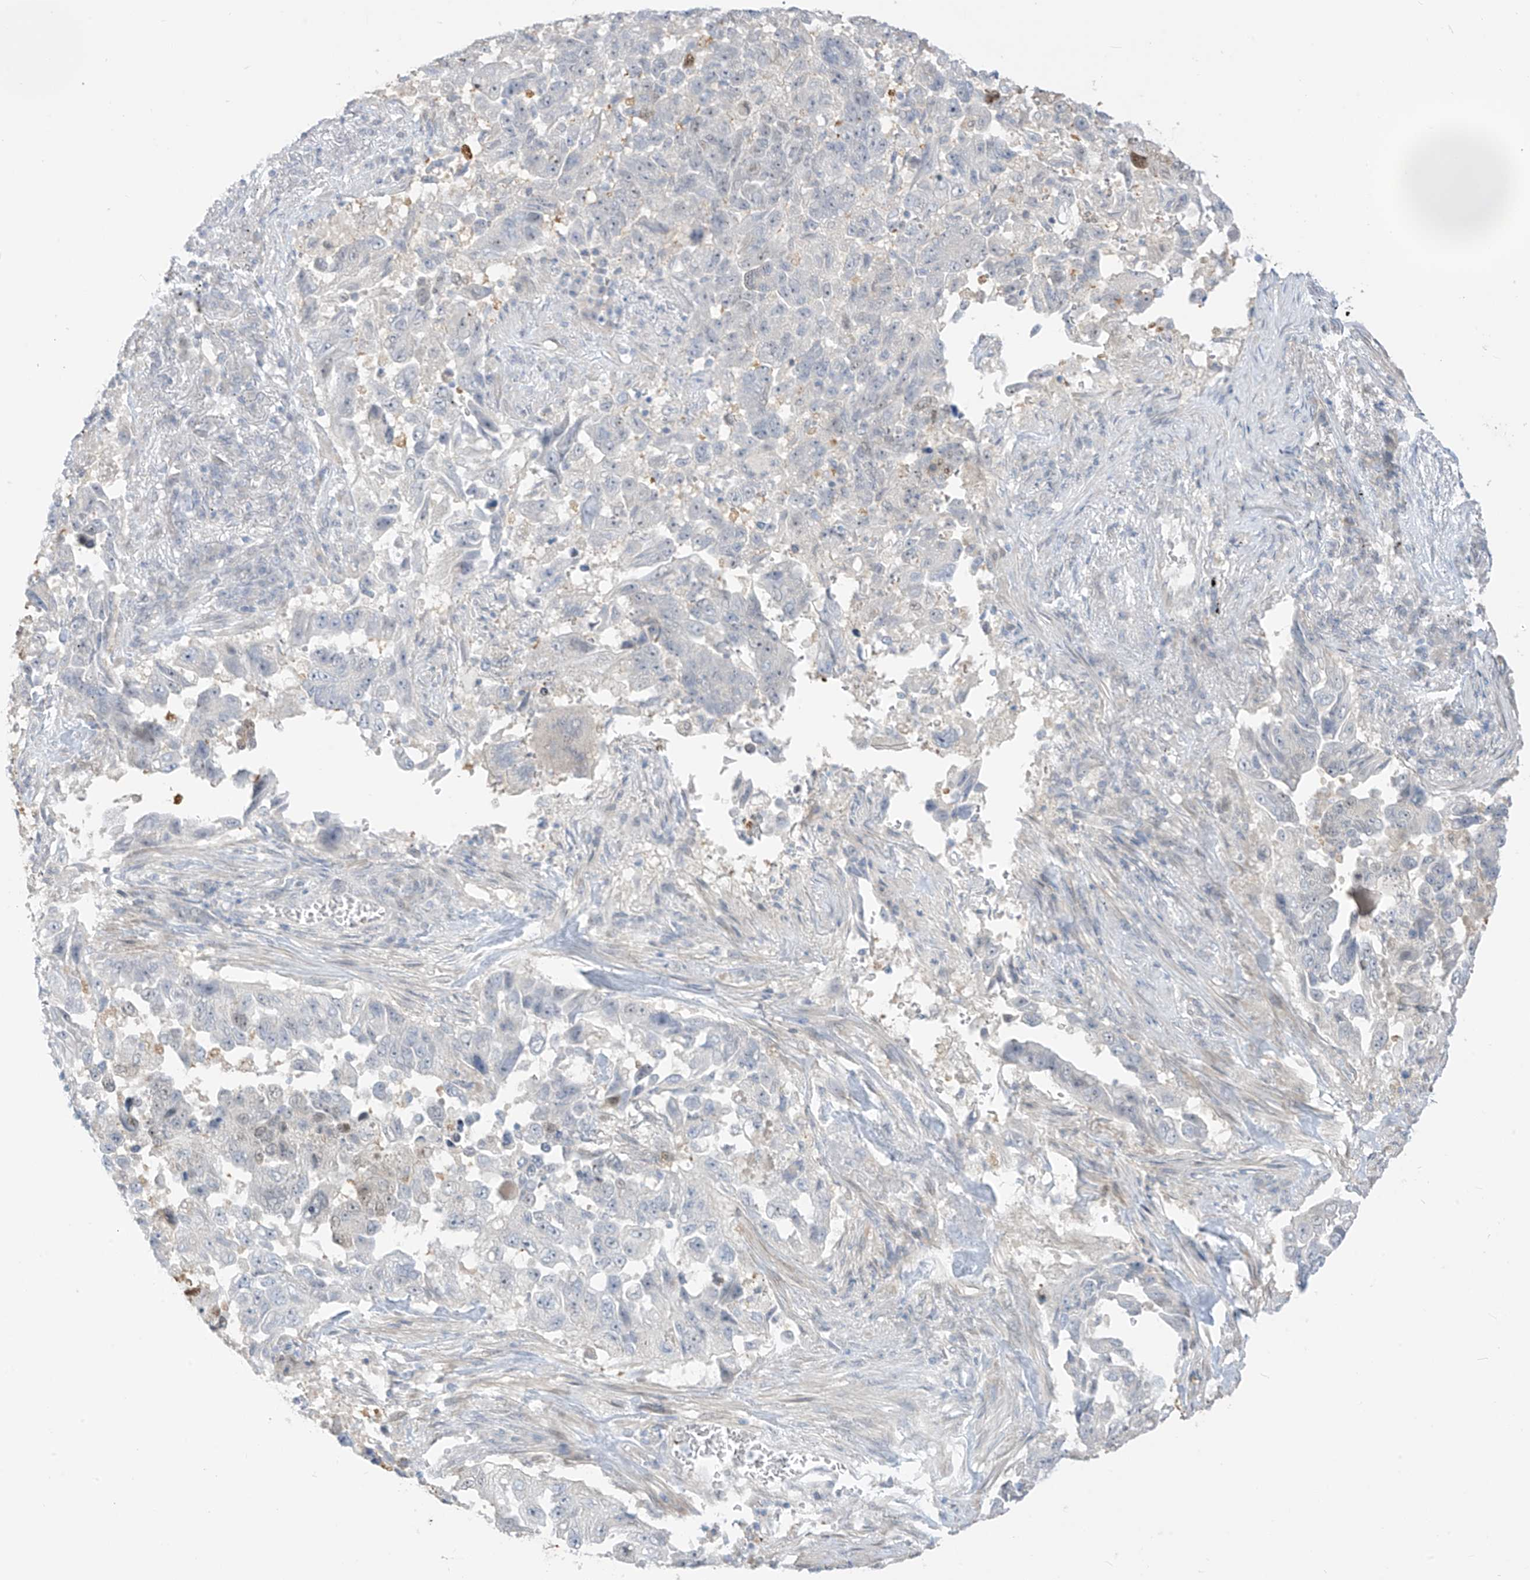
{"staining": {"intensity": "negative", "quantity": "none", "location": "none"}, "tissue": "lung cancer", "cell_type": "Tumor cells", "image_type": "cancer", "snomed": [{"axis": "morphology", "description": "Adenocarcinoma, NOS"}, {"axis": "topography", "description": "Lung"}], "caption": "DAB (3,3'-diaminobenzidine) immunohistochemical staining of human lung cancer (adenocarcinoma) shows no significant staining in tumor cells.", "gene": "ASPRV1", "patient": {"sex": "female", "age": 51}}